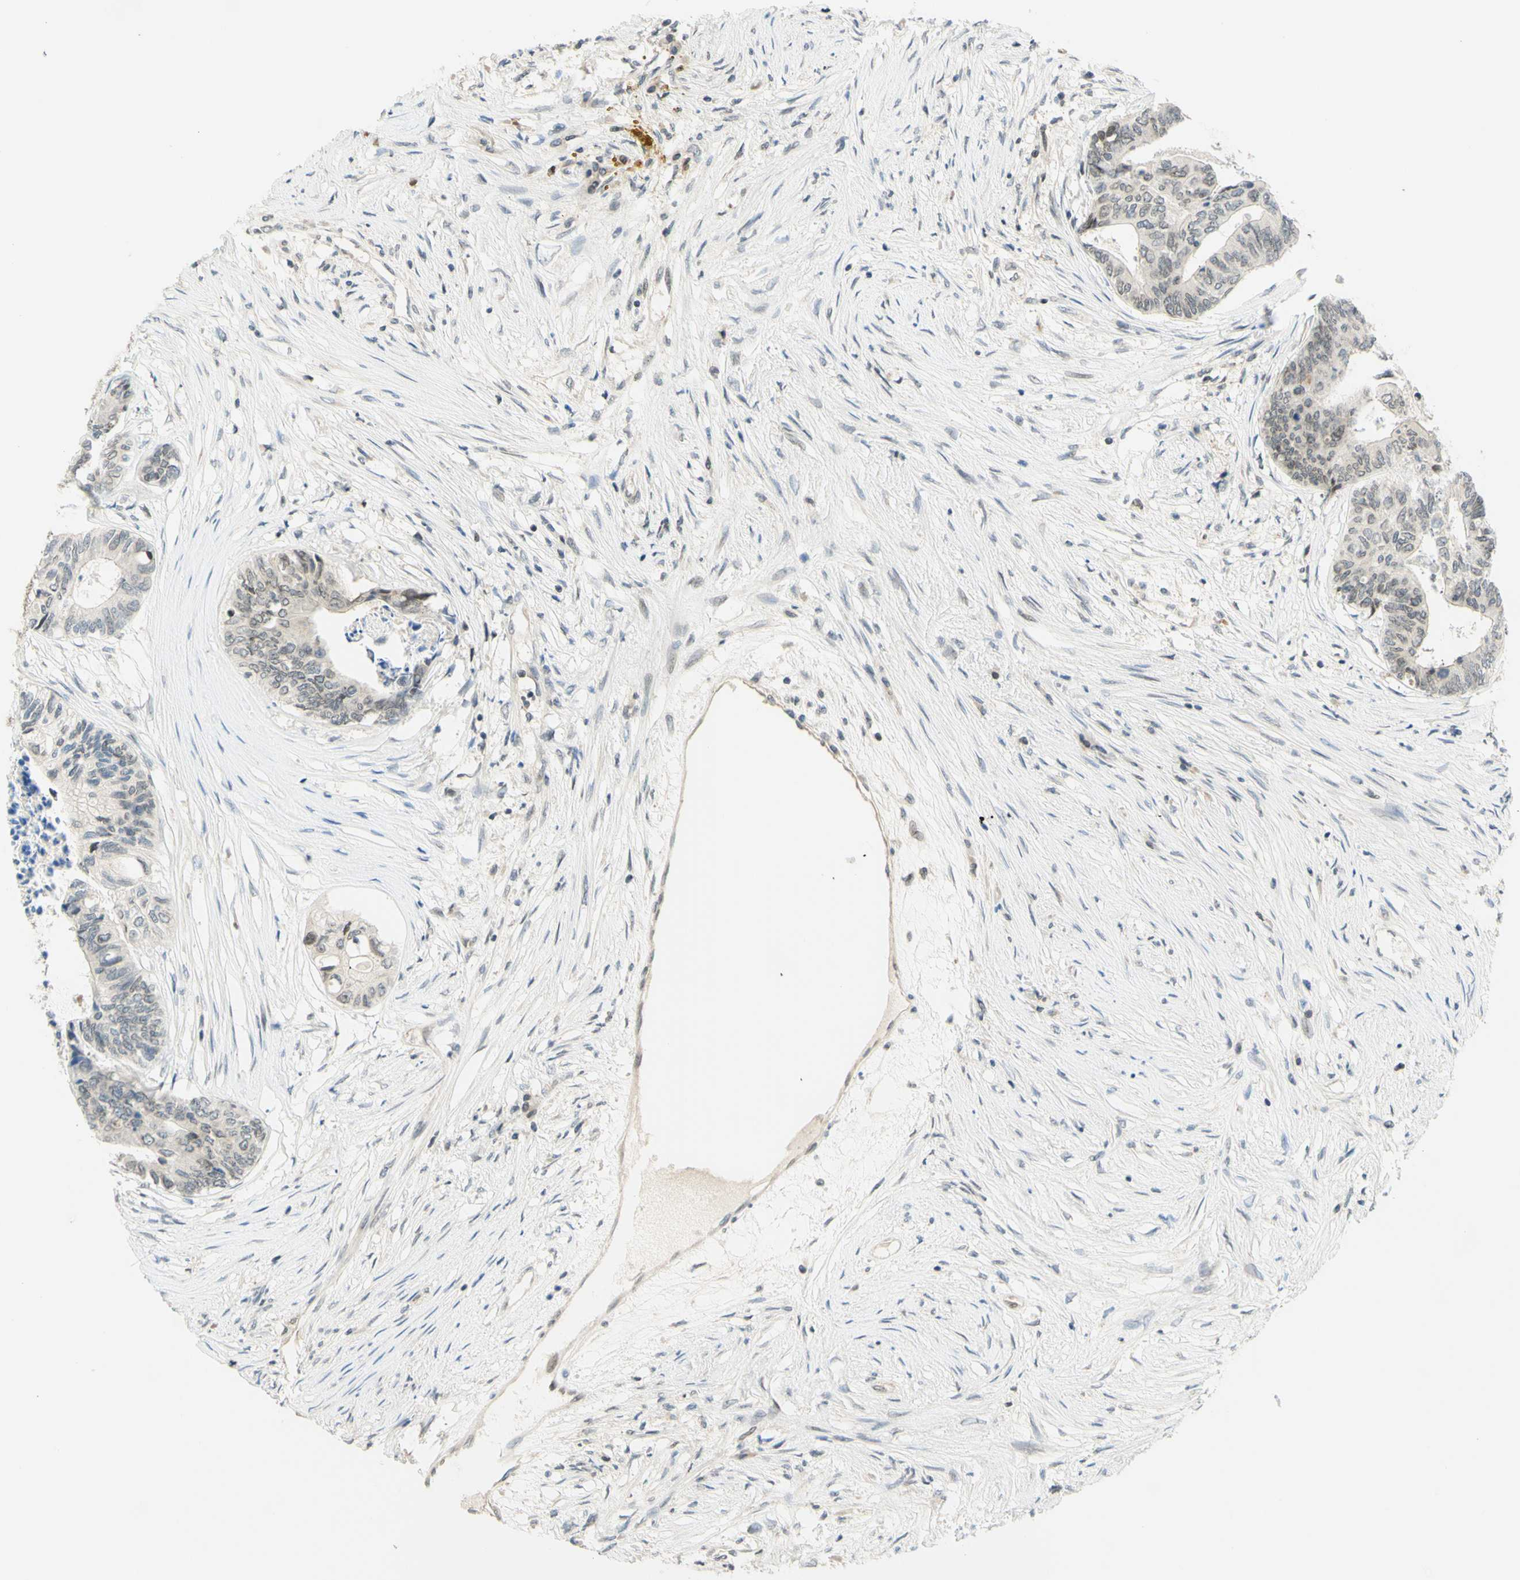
{"staining": {"intensity": "negative", "quantity": "none", "location": "none"}, "tissue": "colorectal cancer", "cell_type": "Tumor cells", "image_type": "cancer", "snomed": [{"axis": "morphology", "description": "Adenocarcinoma, NOS"}, {"axis": "topography", "description": "Rectum"}], "caption": "Immunohistochemistry (IHC) of human adenocarcinoma (colorectal) demonstrates no staining in tumor cells.", "gene": "C2CD2L", "patient": {"sex": "male", "age": 63}}